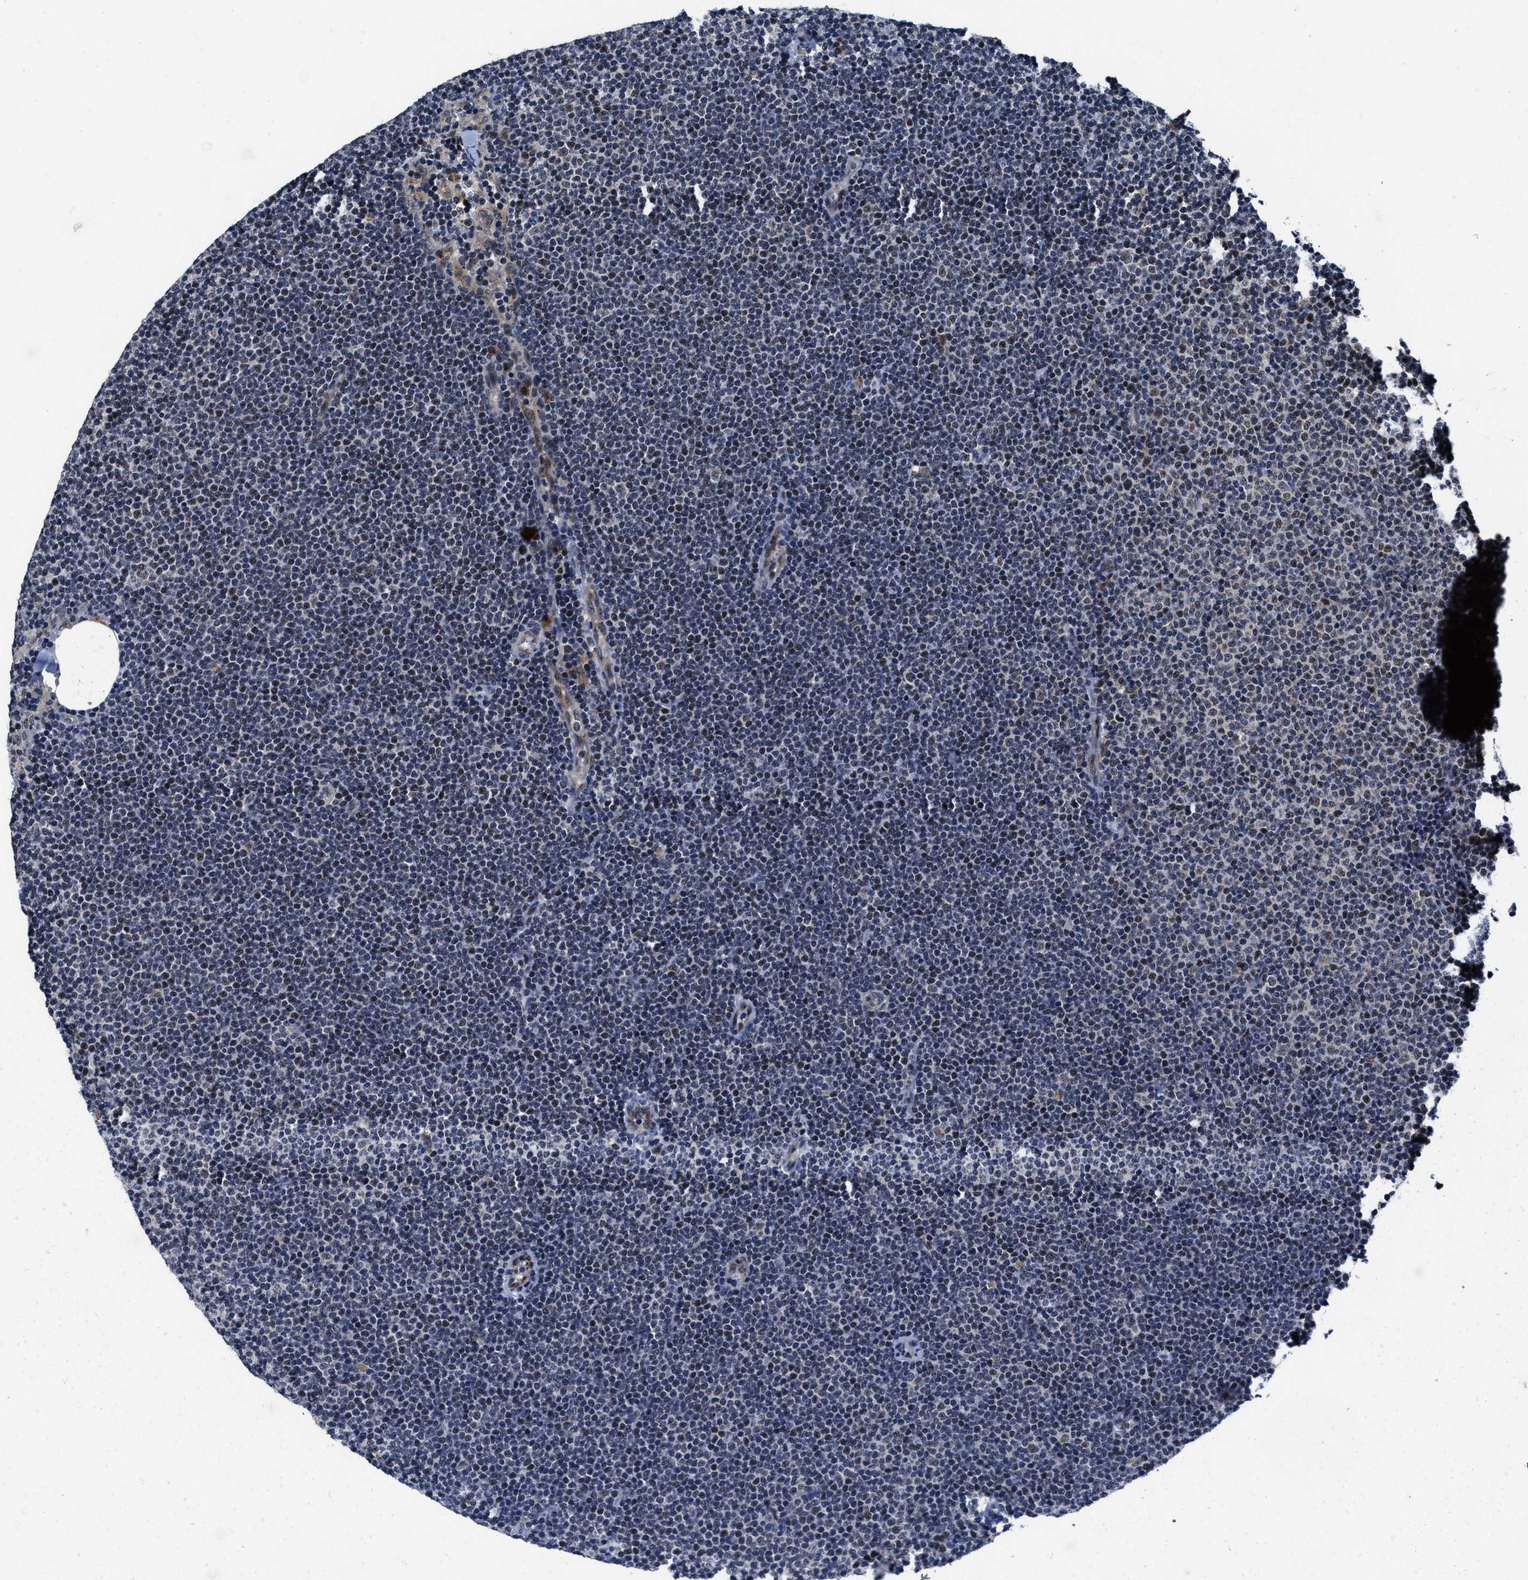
{"staining": {"intensity": "negative", "quantity": "none", "location": "none"}, "tissue": "lymphoma", "cell_type": "Tumor cells", "image_type": "cancer", "snomed": [{"axis": "morphology", "description": "Malignant lymphoma, non-Hodgkin's type, Low grade"}, {"axis": "topography", "description": "Lymph node"}], "caption": "Immunohistochemical staining of lymphoma demonstrates no significant expression in tumor cells.", "gene": "TMEM53", "patient": {"sex": "female", "age": 53}}